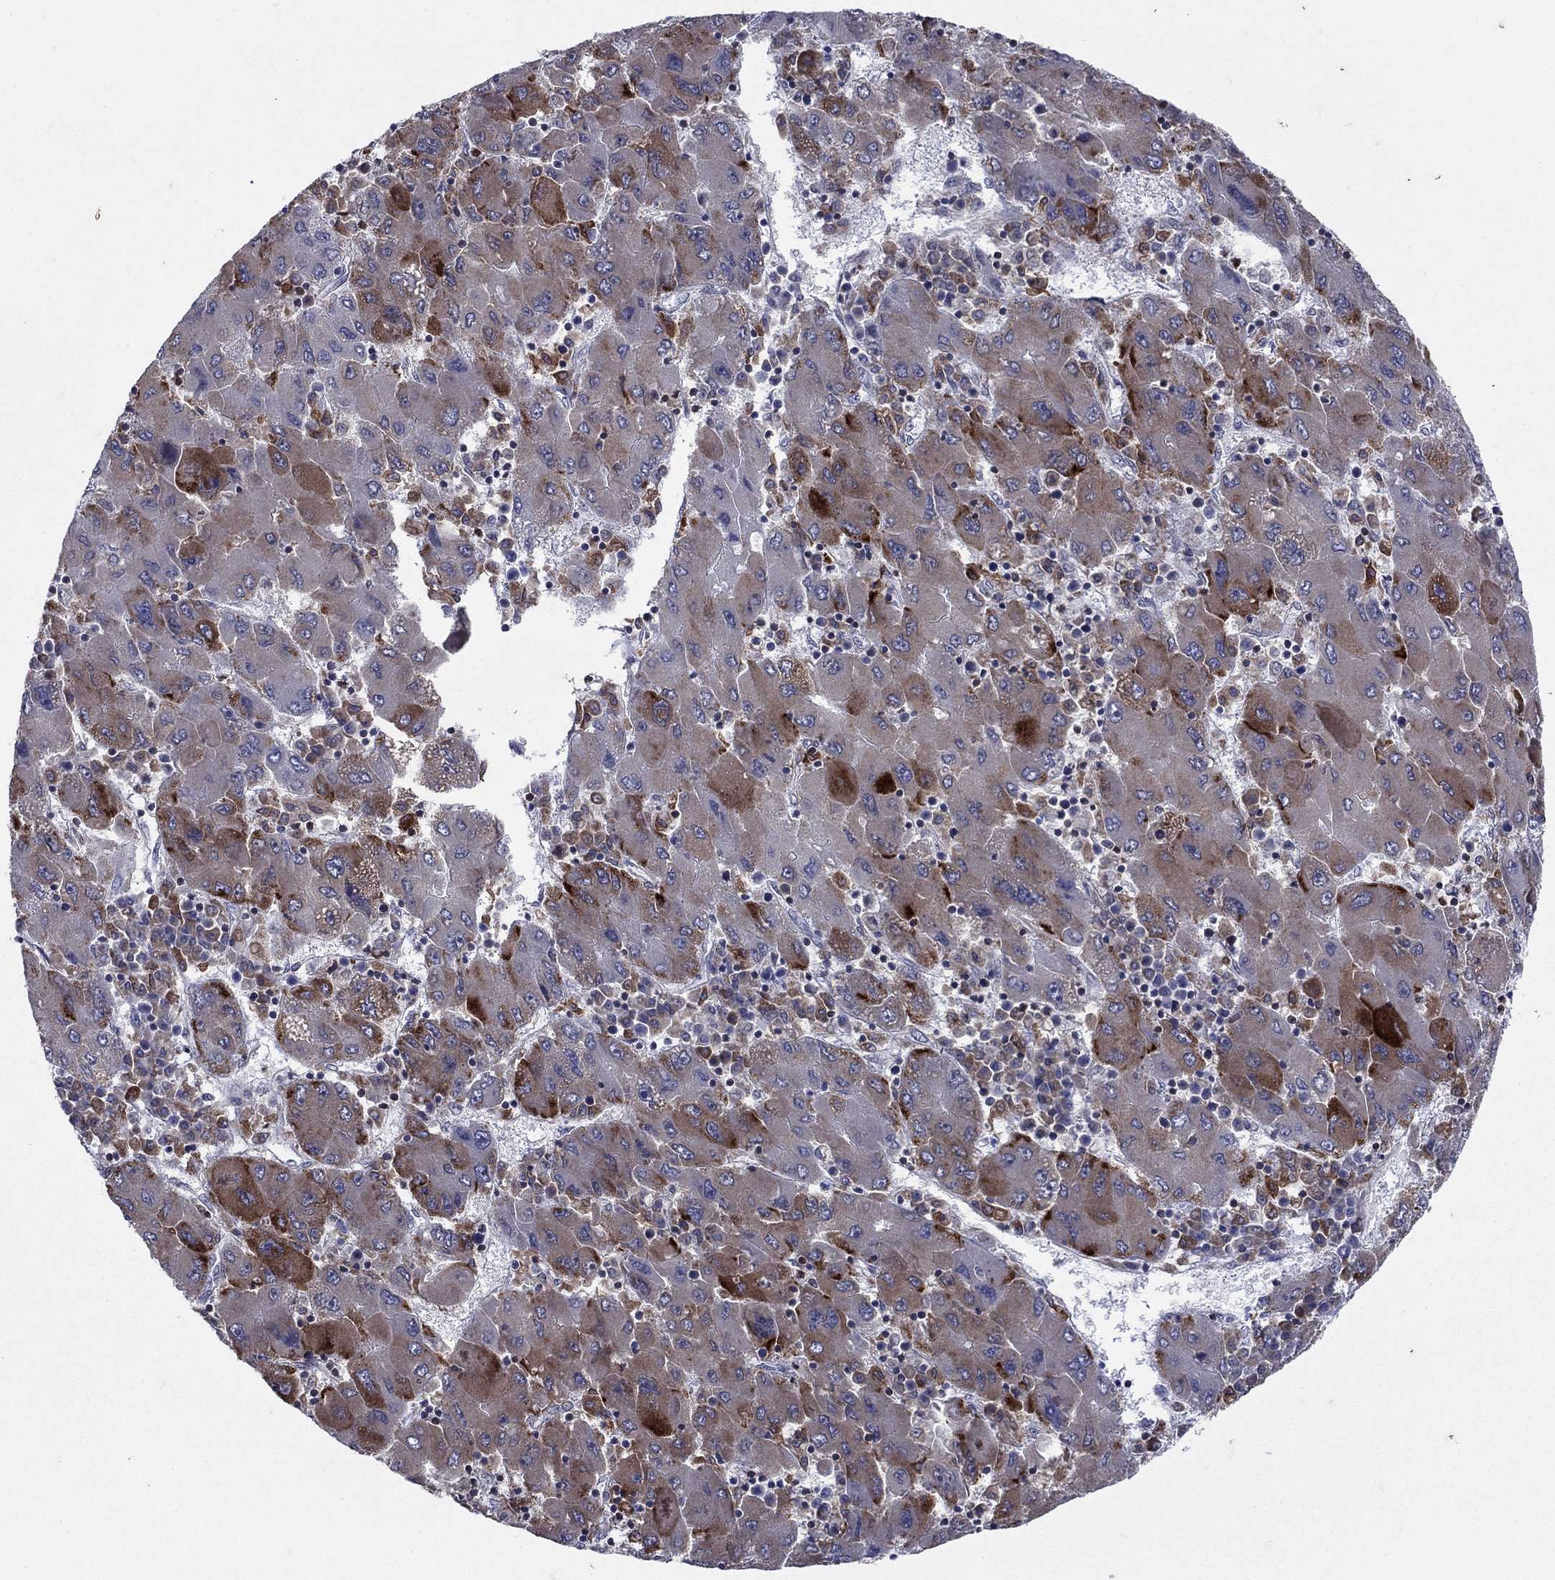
{"staining": {"intensity": "strong", "quantity": "<25%", "location": "cytoplasmic/membranous"}, "tissue": "liver cancer", "cell_type": "Tumor cells", "image_type": "cancer", "snomed": [{"axis": "morphology", "description": "Carcinoma, Hepatocellular, NOS"}, {"axis": "topography", "description": "Liver"}], "caption": "Liver cancer was stained to show a protein in brown. There is medium levels of strong cytoplasmic/membranous staining in about <25% of tumor cells.", "gene": "DHRS7", "patient": {"sex": "male", "age": 75}}